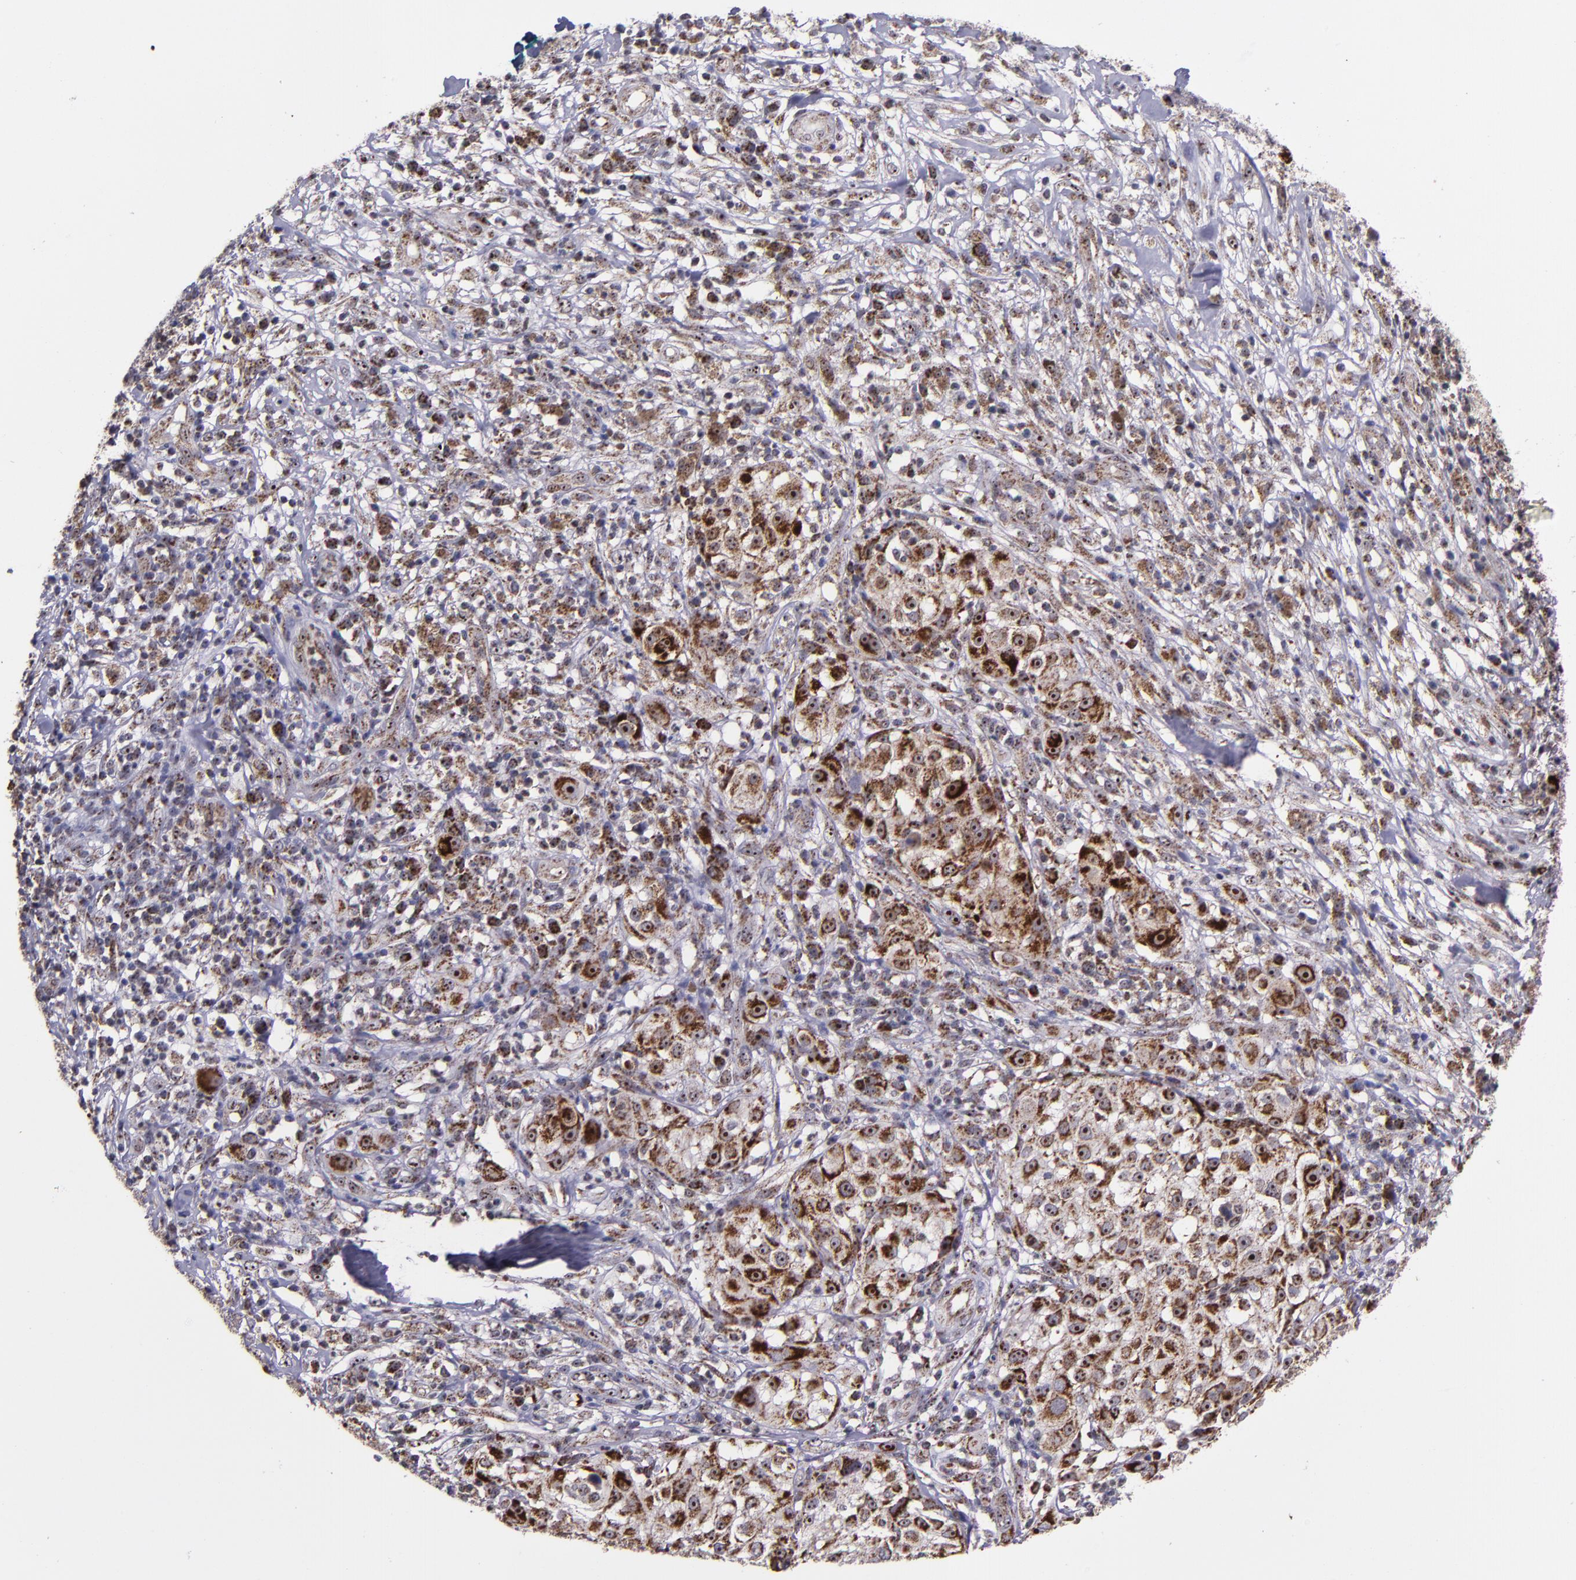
{"staining": {"intensity": "strong", "quantity": "25%-75%", "location": "cytoplasmic/membranous,nuclear"}, "tissue": "melanoma", "cell_type": "Tumor cells", "image_type": "cancer", "snomed": [{"axis": "morphology", "description": "Necrosis, NOS"}, {"axis": "morphology", "description": "Malignant melanoma, NOS"}, {"axis": "topography", "description": "Skin"}], "caption": "This histopathology image shows immunohistochemistry staining of melanoma, with high strong cytoplasmic/membranous and nuclear positivity in about 25%-75% of tumor cells.", "gene": "LONP1", "patient": {"sex": "female", "age": 87}}